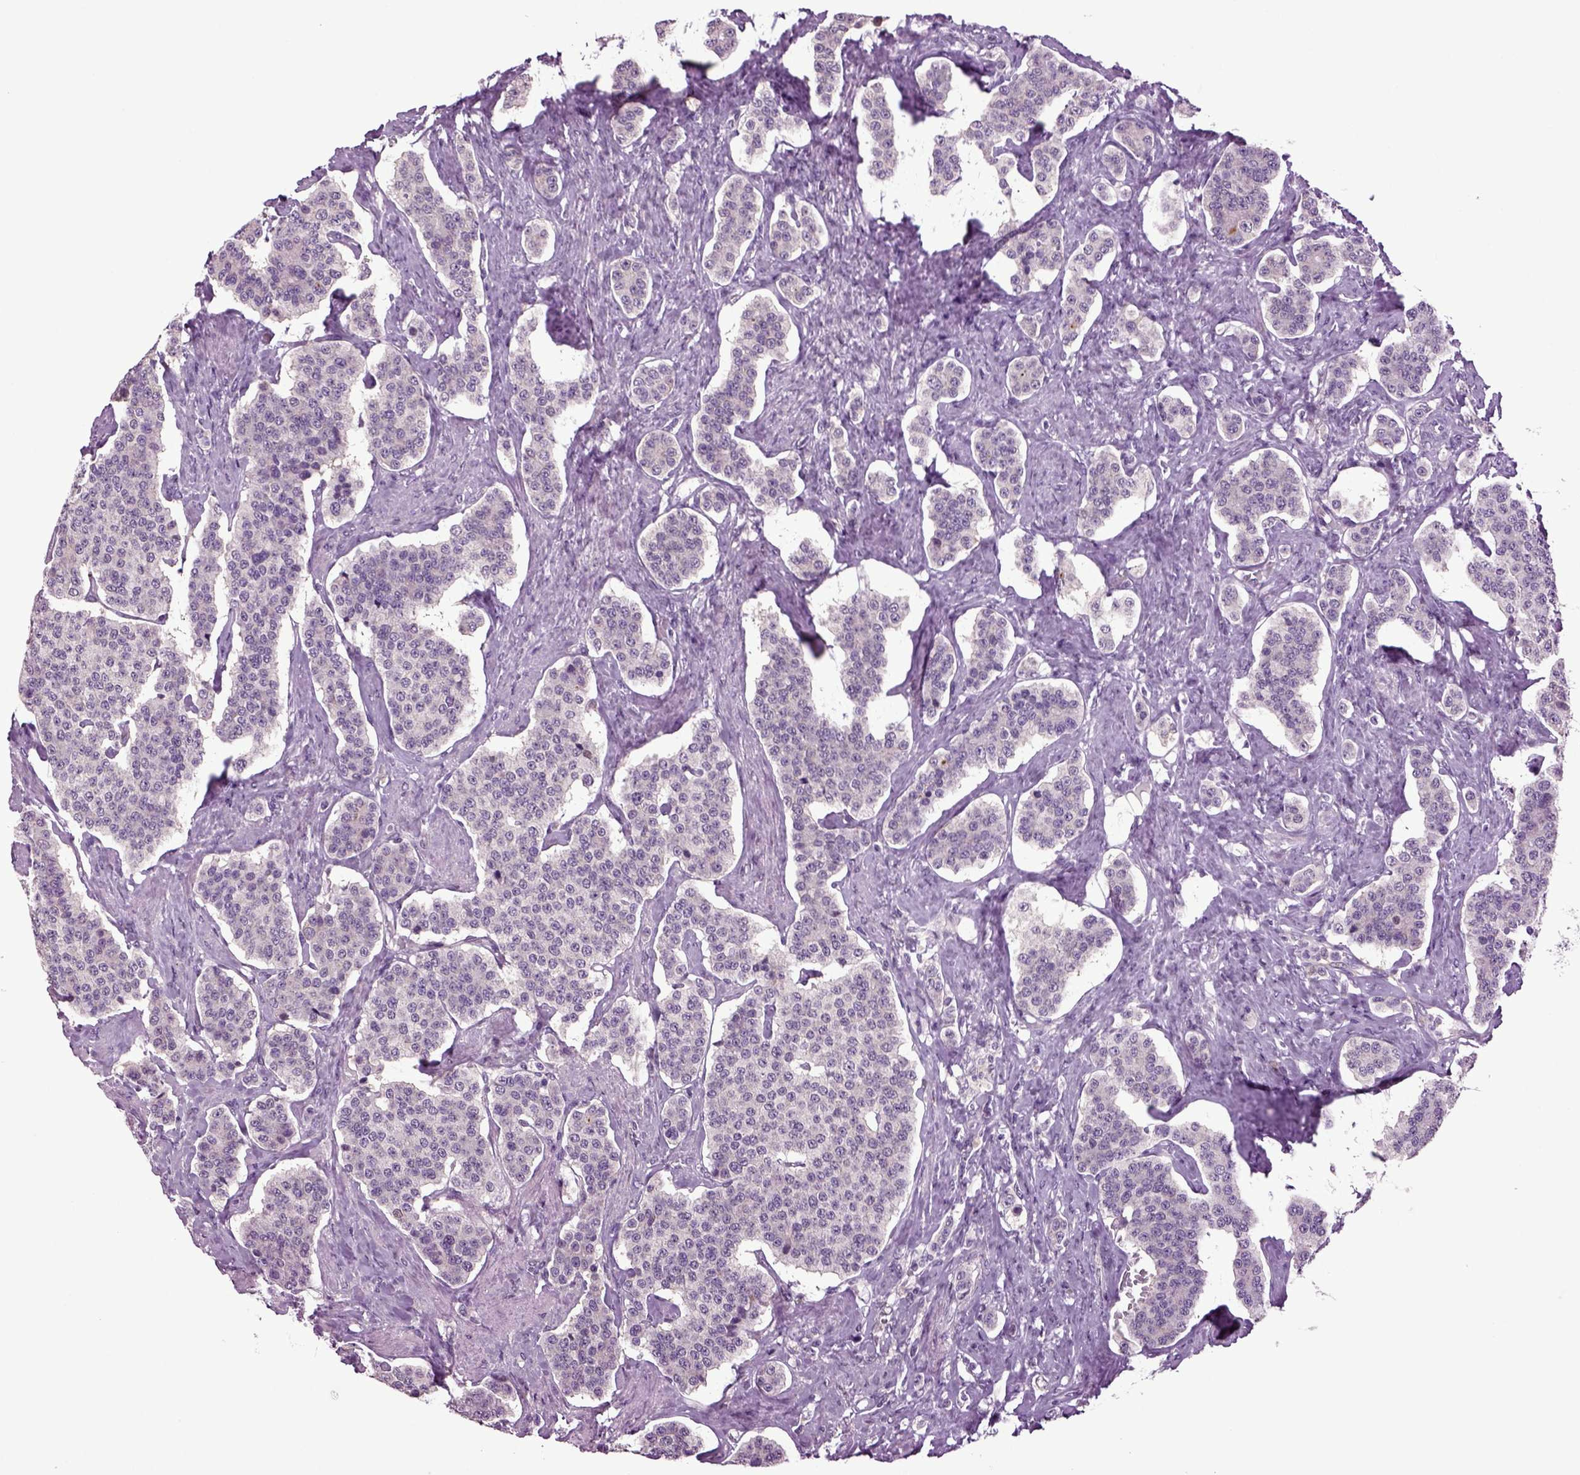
{"staining": {"intensity": "negative", "quantity": "none", "location": "none"}, "tissue": "carcinoid", "cell_type": "Tumor cells", "image_type": "cancer", "snomed": [{"axis": "morphology", "description": "Carcinoid, malignant, NOS"}, {"axis": "topography", "description": "Small intestine"}], "caption": "Human malignant carcinoid stained for a protein using IHC reveals no positivity in tumor cells.", "gene": "PLCH2", "patient": {"sex": "female", "age": 58}}